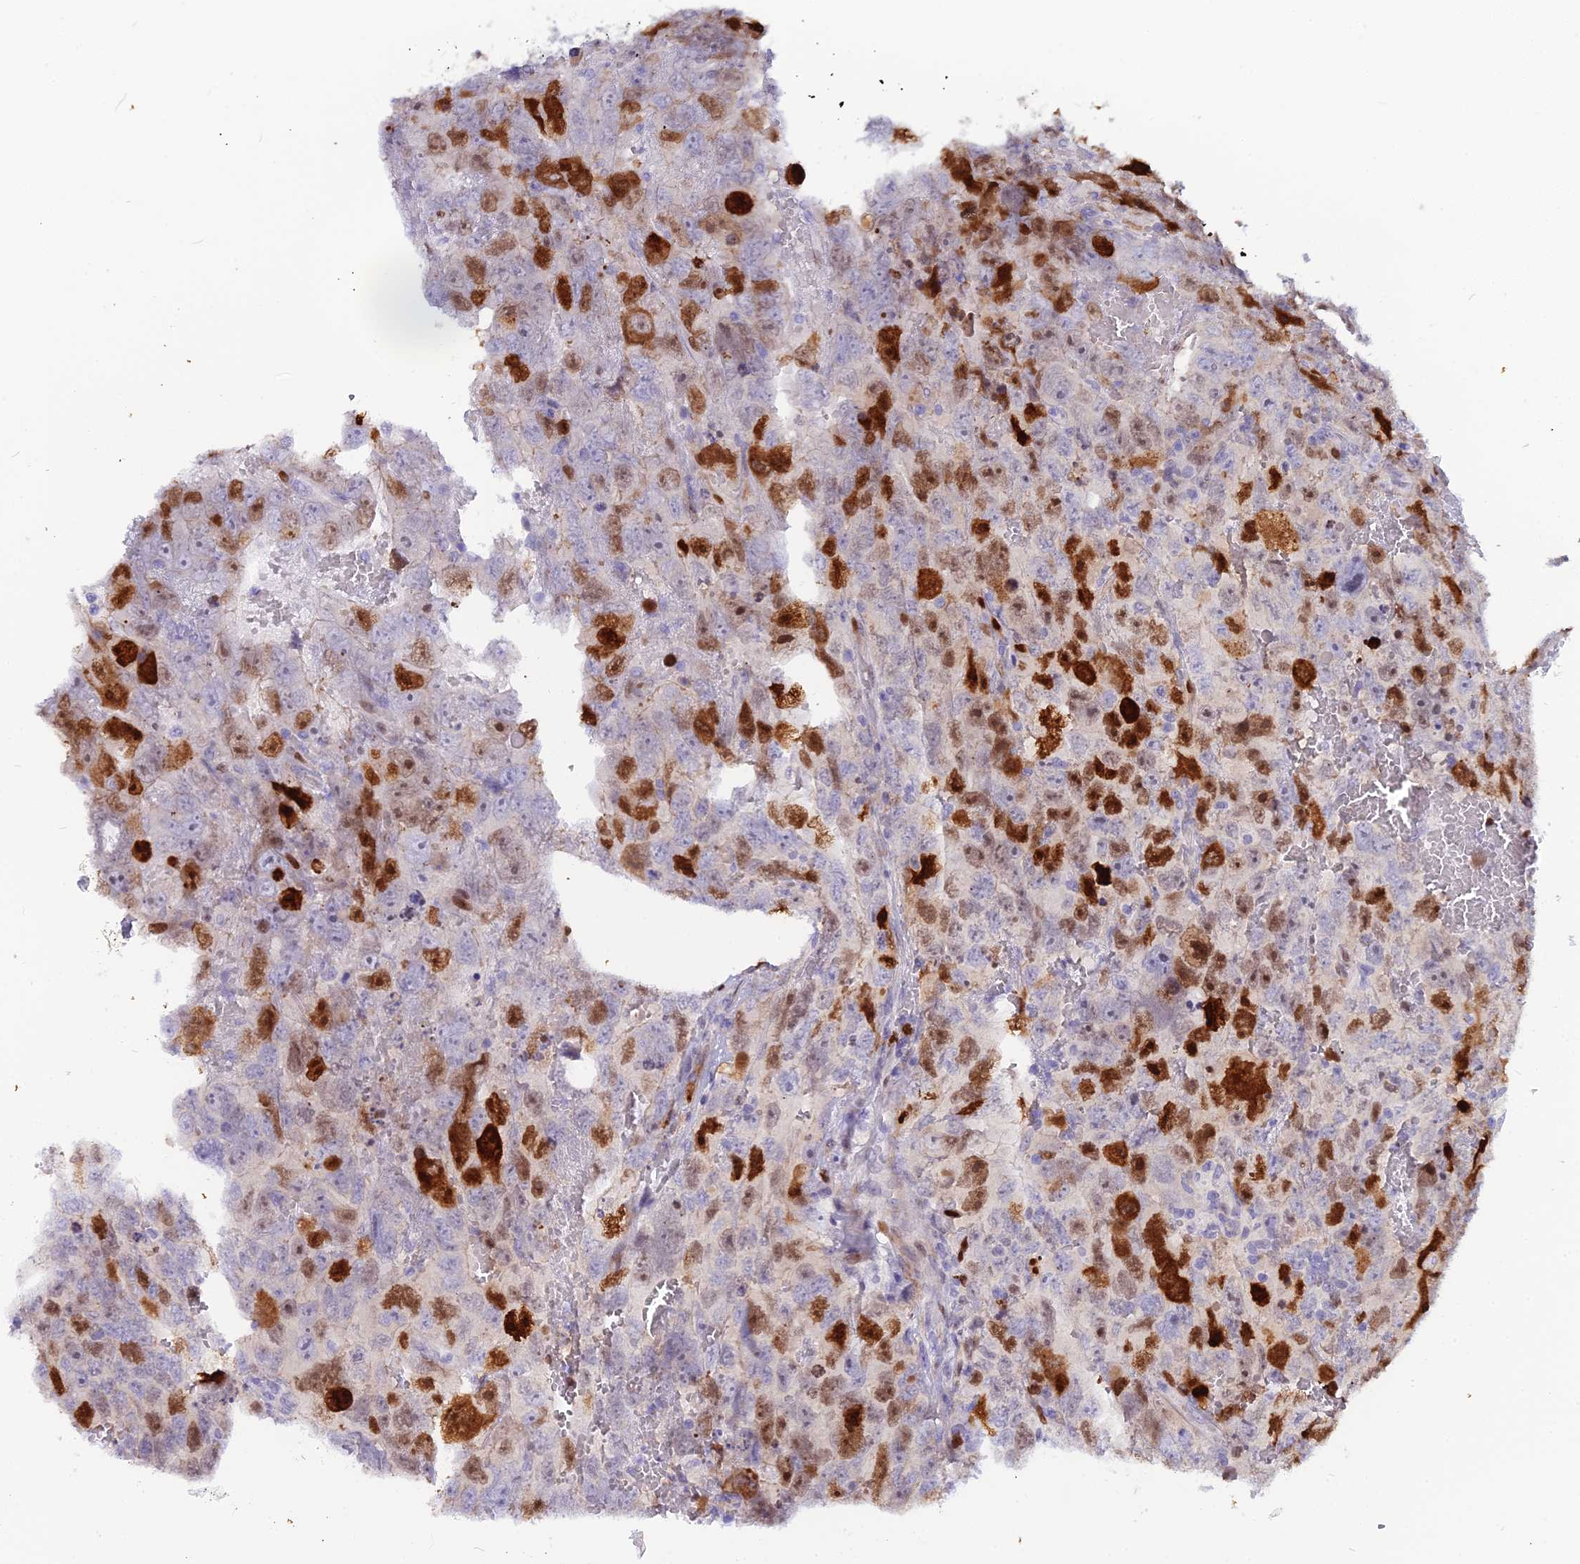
{"staining": {"intensity": "strong", "quantity": "25%-75%", "location": "nuclear"}, "tissue": "testis cancer", "cell_type": "Tumor cells", "image_type": "cancer", "snomed": [{"axis": "morphology", "description": "Carcinoma, Embryonal, NOS"}, {"axis": "topography", "description": "Testis"}], "caption": "Protein staining of testis cancer (embryonal carcinoma) tissue exhibits strong nuclear staining in approximately 25%-75% of tumor cells.", "gene": "NUSAP1", "patient": {"sex": "male", "age": 45}}